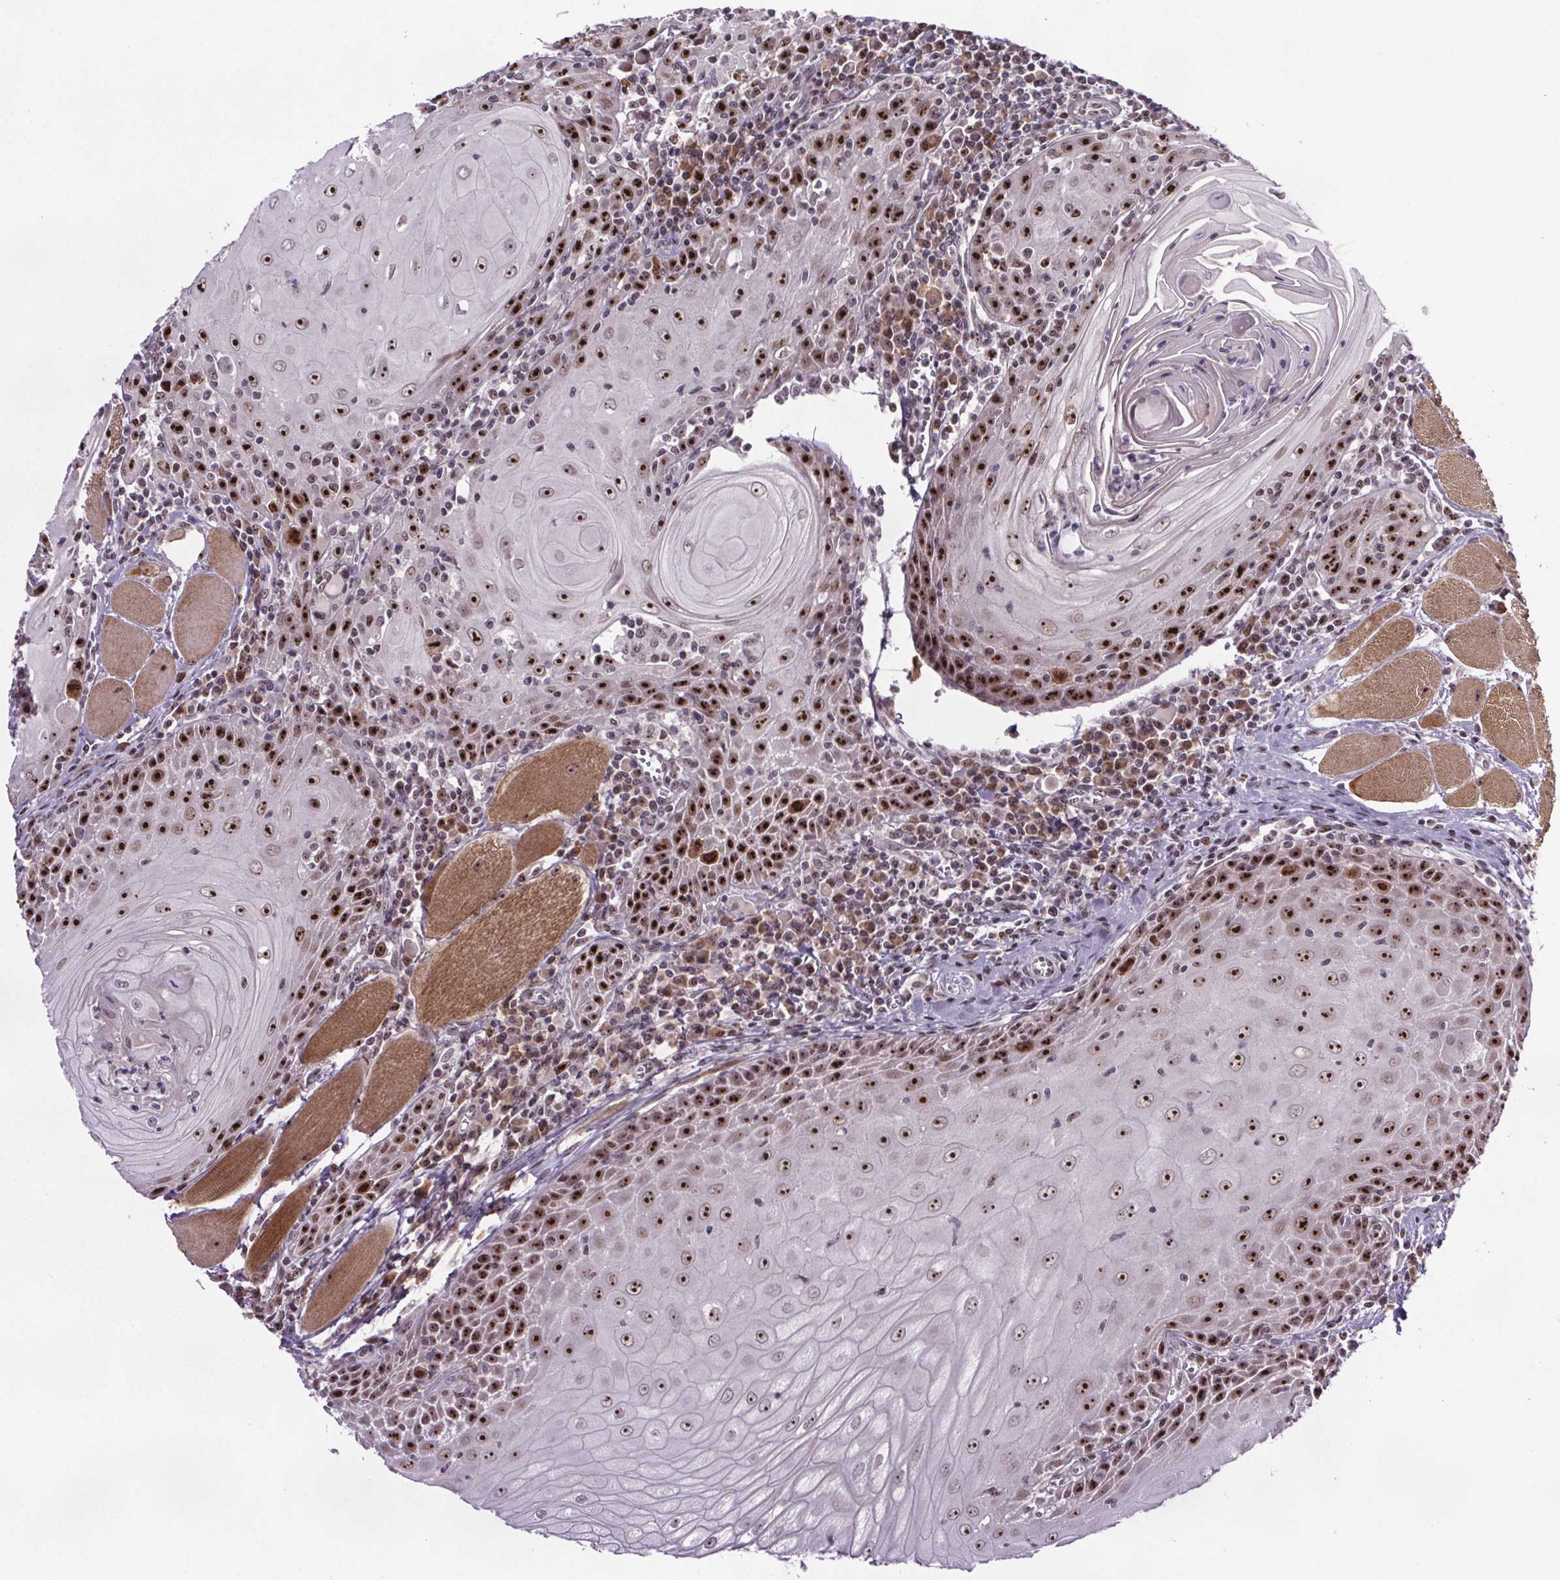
{"staining": {"intensity": "strong", "quantity": ">75%", "location": "nuclear"}, "tissue": "head and neck cancer", "cell_type": "Tumor cells", "image_type": "cancer", "snomed": [{"axis": "morphology", "description": "Normal tissue, NOS"}, {"axis": "morphology", "description": "Squamous cell carcinoma, NOS"}, {"axis": "topography", "description": "Oral tissue"}, {"axis": "topography", "description": "Head-Neck"}], "caption": "A high-resolution photomicrograph shows immunohistochemistry (IHC) staining of head and neck cancer, which reveals strong nuclear staining in approximately >75% of tumor cells. The protein is stained brown, and the nuclei are stained in blue (DAB (3,3'-diaminobenzidine) IHC with brightfield microscopy, high magnification).", "gene": "ATMIN", "patient": {"sex": "male", "age": 52}}